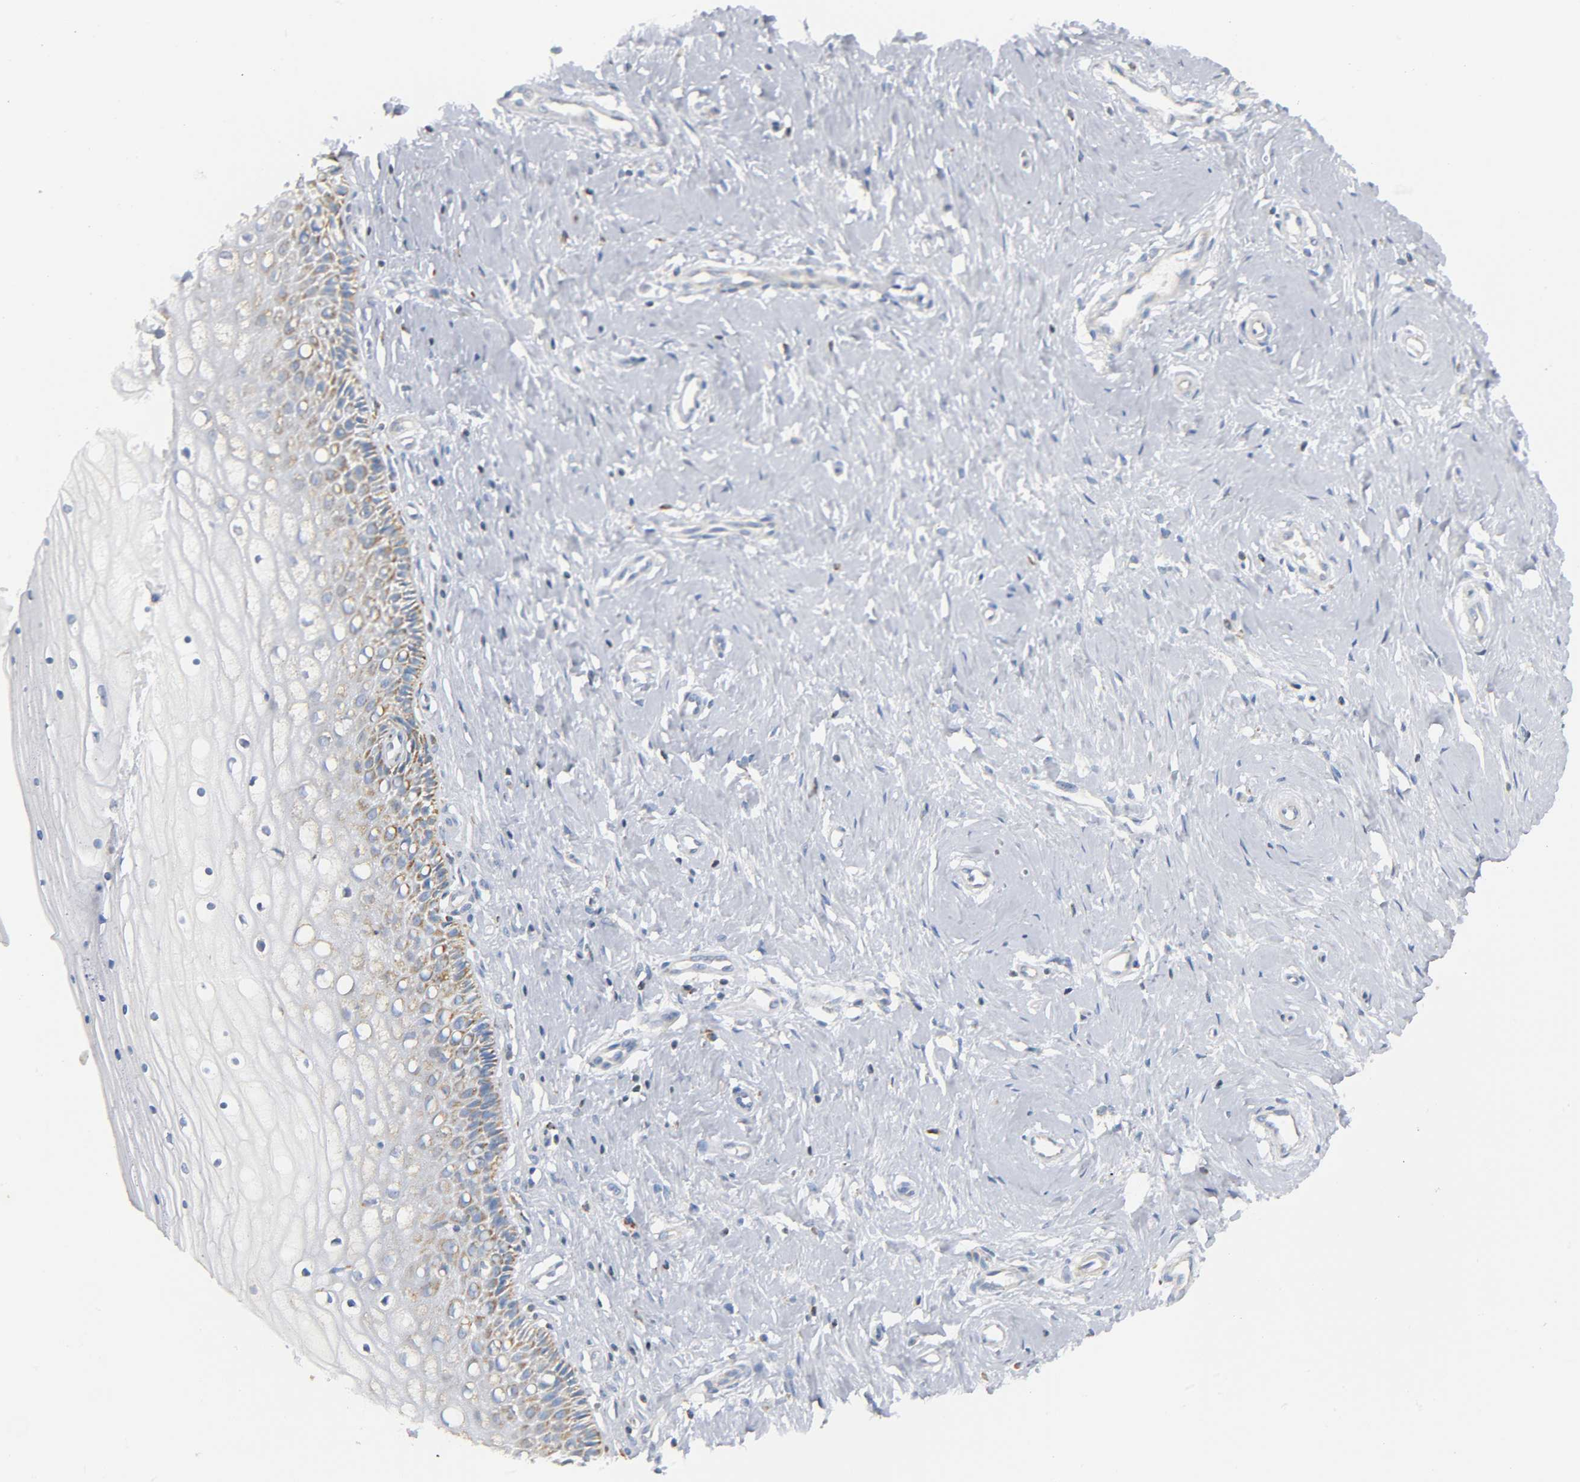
{"staining": {"intensity": "weak", "quantity": "25%-75%", "location": "cytoplasmic/membranous"}, "tissue": "cervix", "cell_type": "Glandular cells", "image_type": "normal", "snomed": [{"axis": "morphology", "description": "Normal tissue, NOS"}, {"axis": "topography", "description": "Cervix"}], "caption": "DAB (3,3'-diaminobenzidine) immunohistochemical staining of unremarkable human cervix shows weak cytoplasmic/membranous protein positivity in approximately 25%-75% of glandular cells. Nuclei are stained in blue.", "gene": "BAK1", "patient": {"sex": "female", "age": 46}}